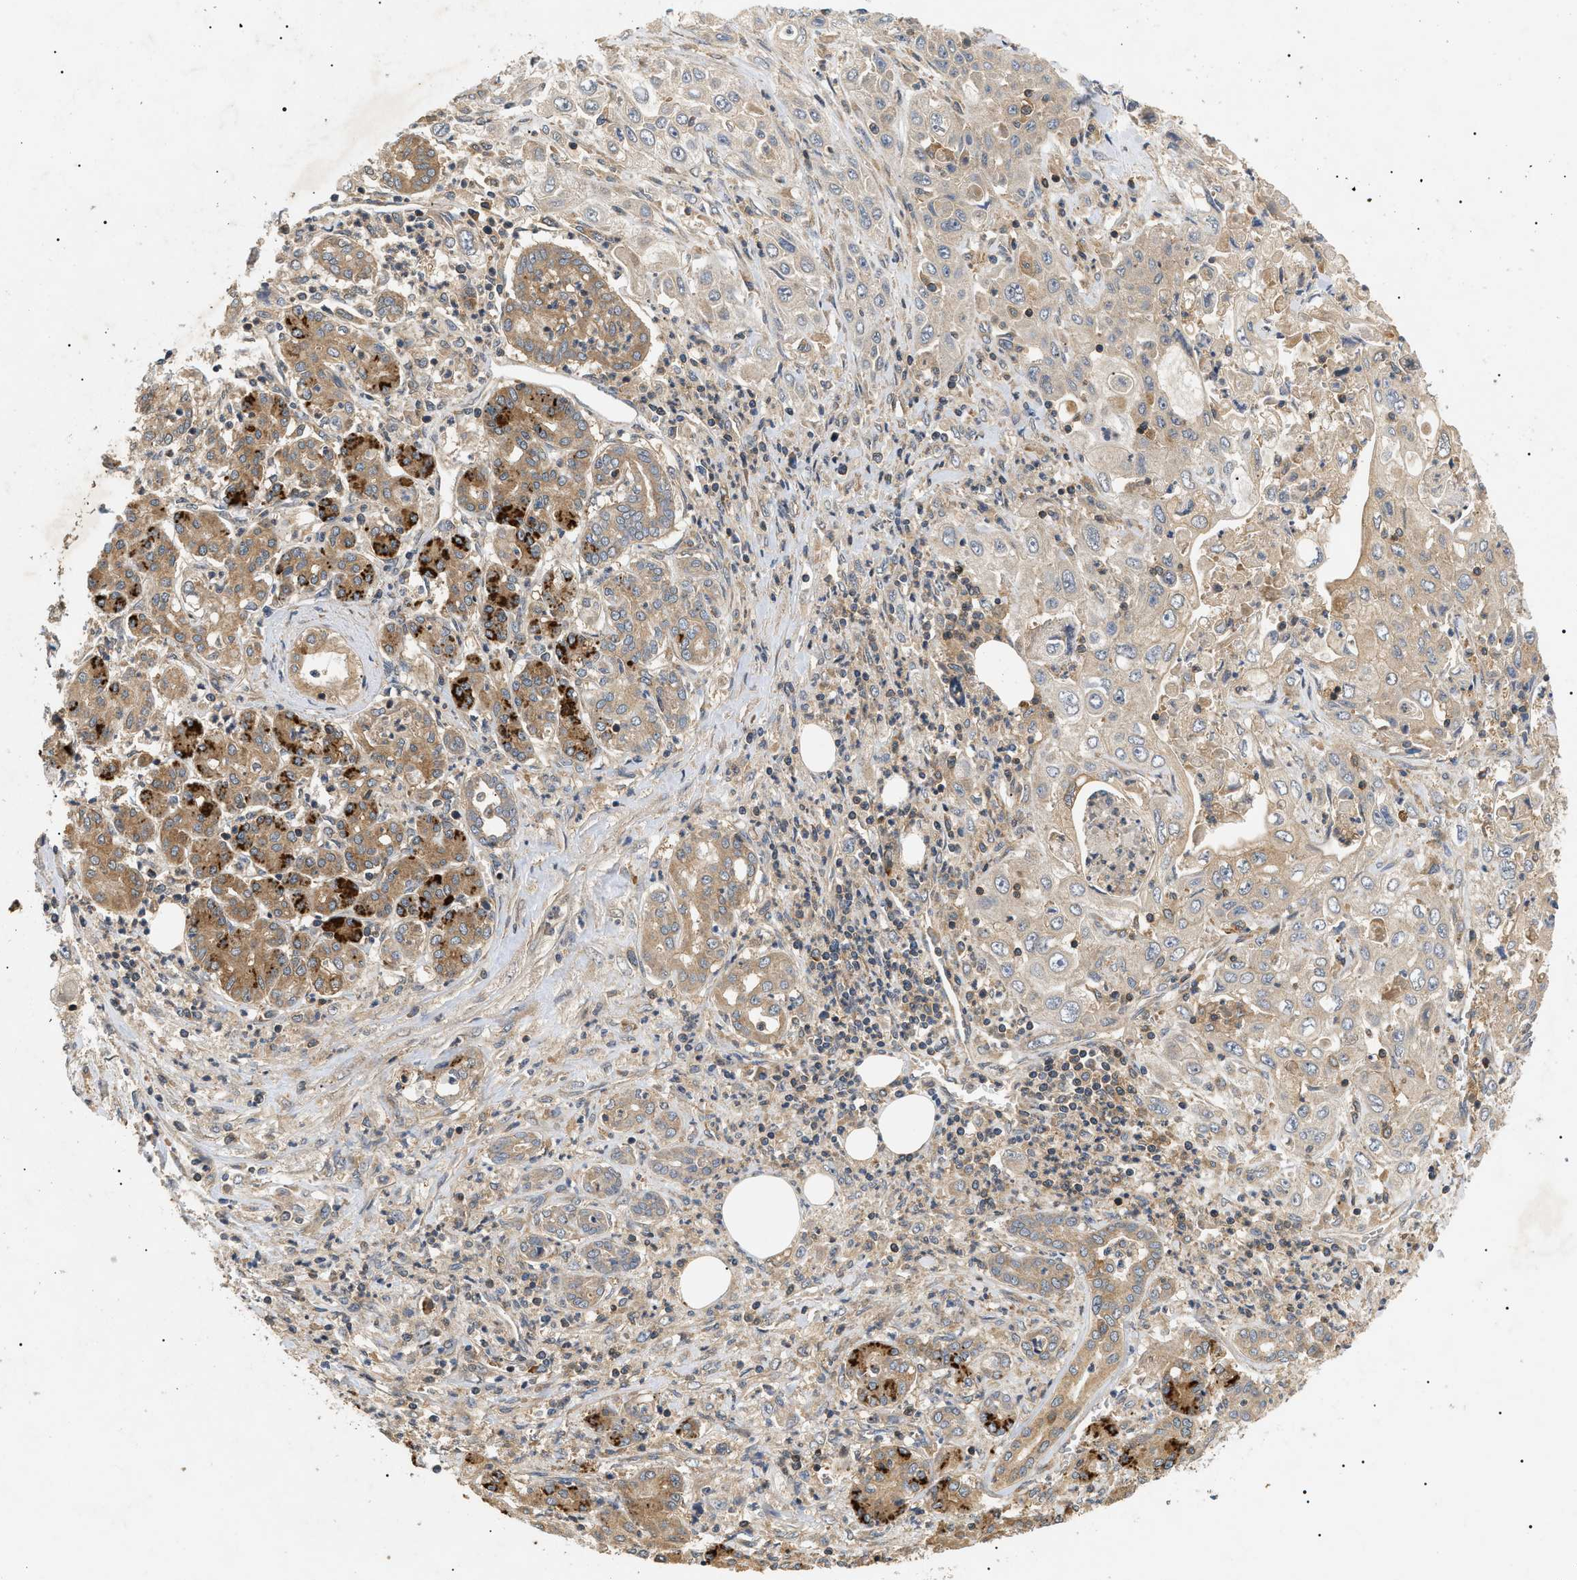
{"staining": {"intensity": "moderate", "quantity": ">75%", "location": "cytoplasmic/membranous"}, "tissue": "pancreatic cancer", "cell_type": "Tumor cells", "image_type": "cancer", "snomed": [{"axis": "morphology", "description": "Adenocarcinoma, NOS"}, {"axis": "topography", "description": "Pancreas"}], "caption": "Adenocarcinoma (pancreatic) was stained to show a protein in brown. There is medium levels of moderate cytoplasmic/membranous expression in approximately >75% of tumor cells.", "gene": "PPM1B", "patient": {"sex": "male", "age": 70}}